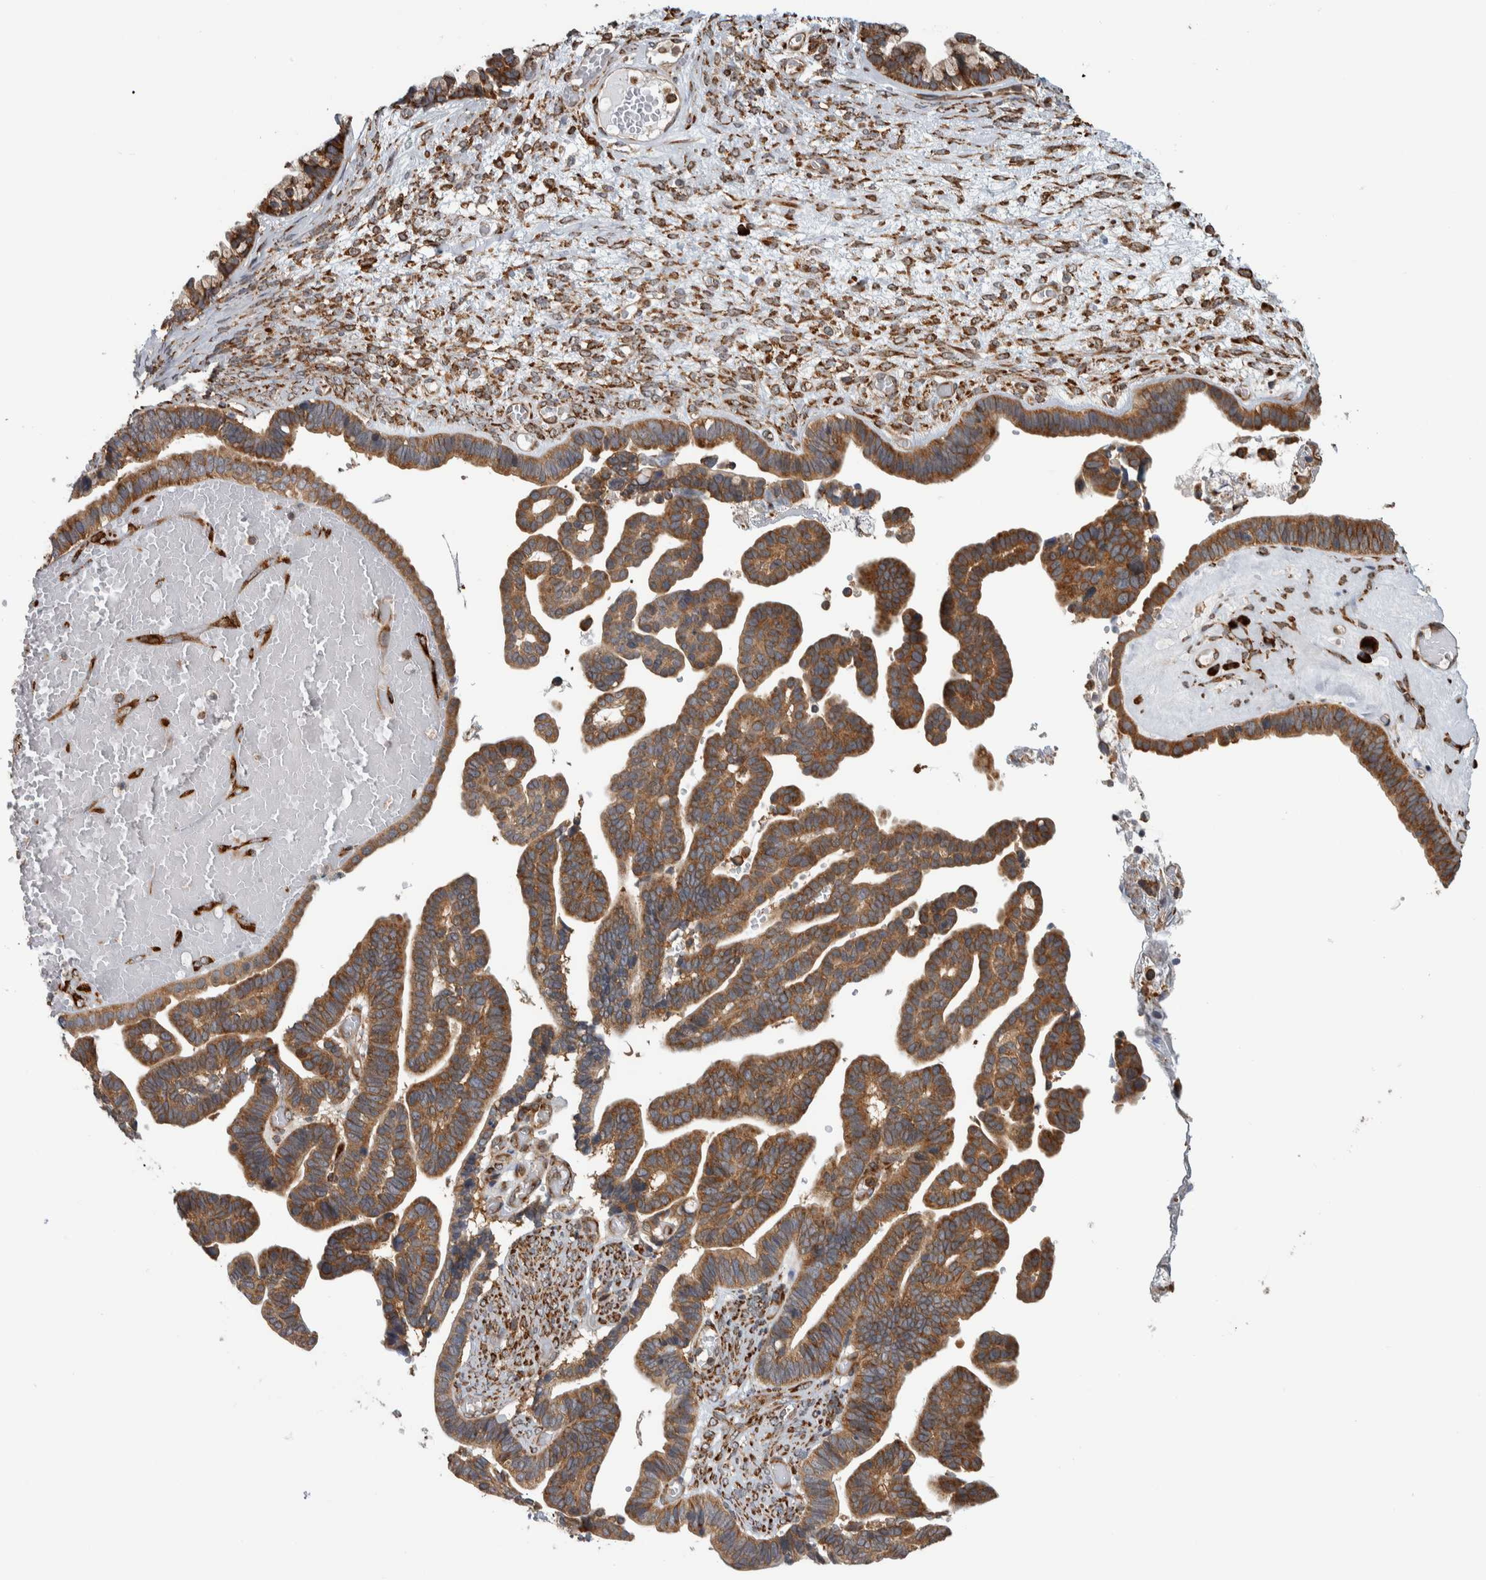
{"staining": {"intensity": "moderate", "quantity": ">75%", "location": "cytoplasmic/membranous"}, "tissue": "ovarian cancer", "cell_type": "Tumor cells", "image_type": "cancer", "snomed": [{"axis": "morphology", "description": "Cystadenocarcinoma, serous, NOS"}, {"axis": "topography", "description": "Ovary"}], "caption": "Tumor cells demonstrate medium levels of moderate cytoplasmic/membranous staining in about >75% of cells in human ovarian serous cystadenocarcinoma.", "gene": "EIF3H", "patient": {"sex": "female", "age": 56}}